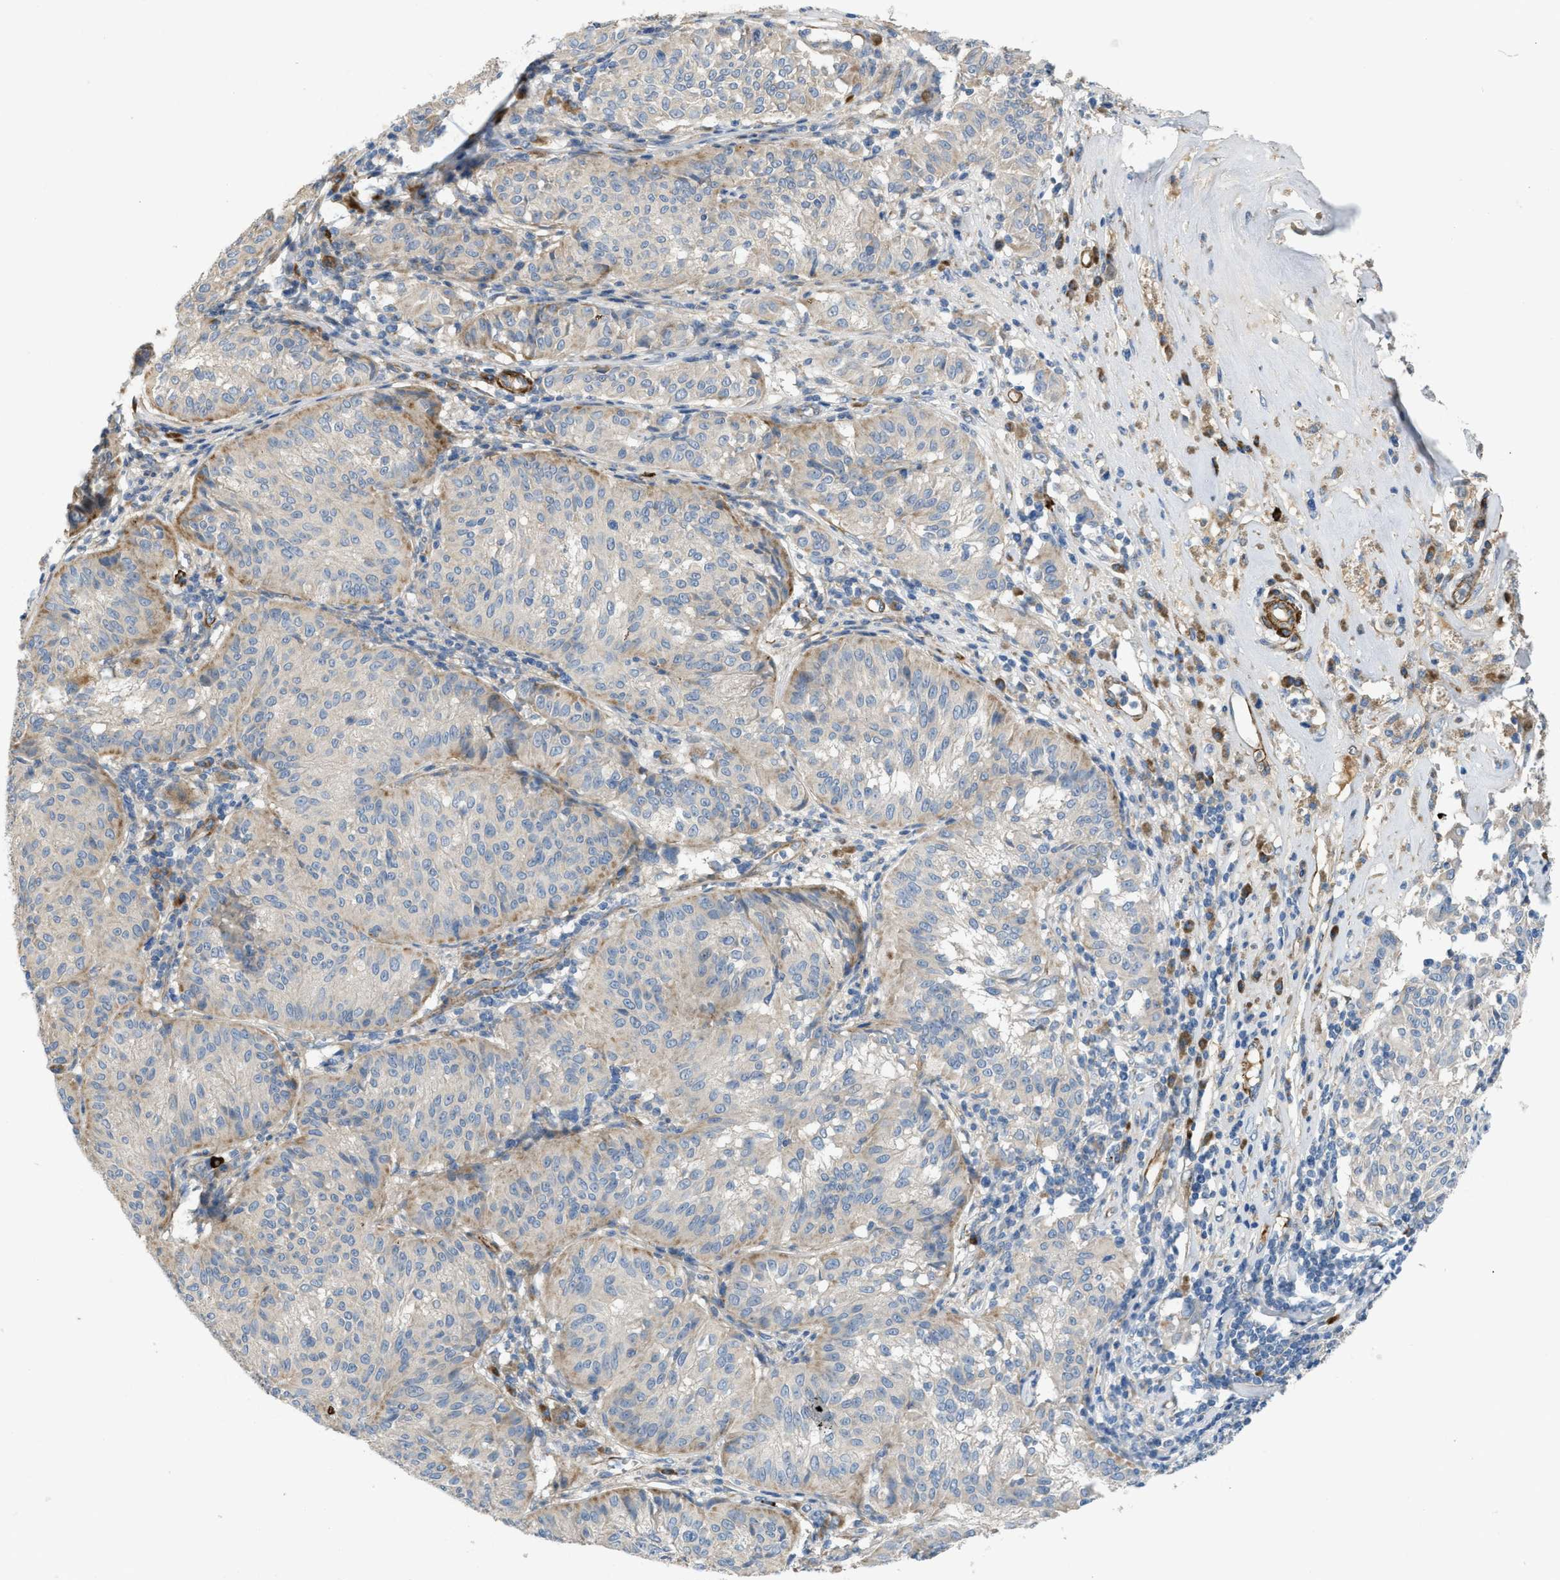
{"staining": {"intensity": "moderate", "quantity": "<25%", "location": "cytoplasmic/membranous"}, "tissue": "melanoma", "cell_type": "Tumor cells", "image_type": "cancer", "snomed": [{"axis": "morphology", "description": "Malignant melanoma, NOS"}, {"axis": "topography", "description": "Skin"}], "caption": "Immunohistochemical staining of melanoma demonstrates low levels of moderate cytoplasmic/membranous staining in about <25% of tumor cells.", "gene": "BMPR1A", "patient": {"sex": "female", "age": 72}}